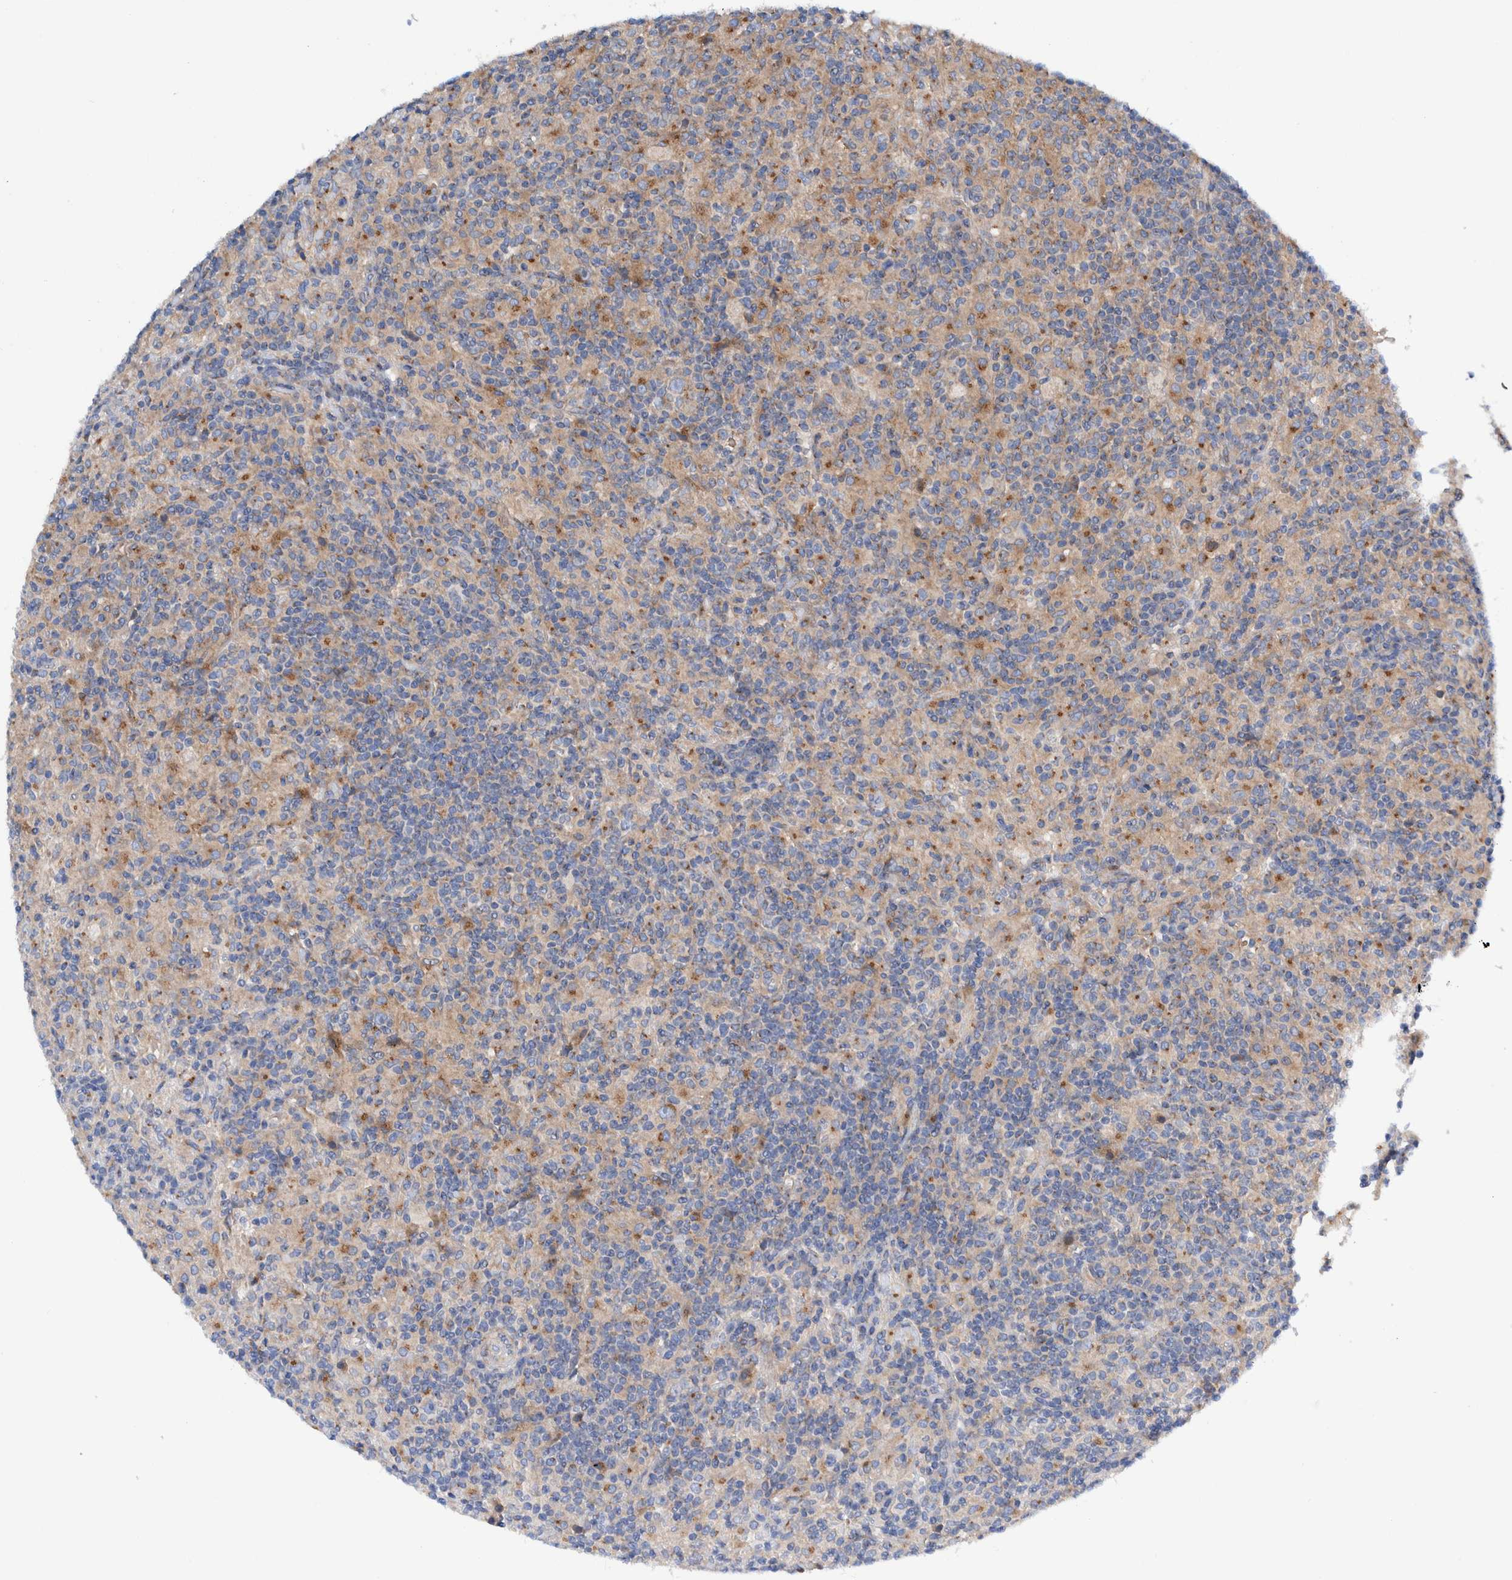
{"staining": {"intensity": "moderate", "quantity": "<25%", "location": "cytoplasmic/membranous"}, "tissue": "lymphoma", "cell_type": "Tumor cells", "image_type": "cancer", "snomed": [{"axis": "morphology", "description": "Hodgkin's disease, NOS"}, {"axis": "topography", "description": "Lymph node"}], "caption": "This histopathology image demonstrates immunohistochemistry (IHC) staining of Hodgkin's disease, with low moderate cytoplasmic/membranous staining in about <25% of tumor cells.", "gene": "TRIM58", "patient": {"sex": "male", "age": 70}}